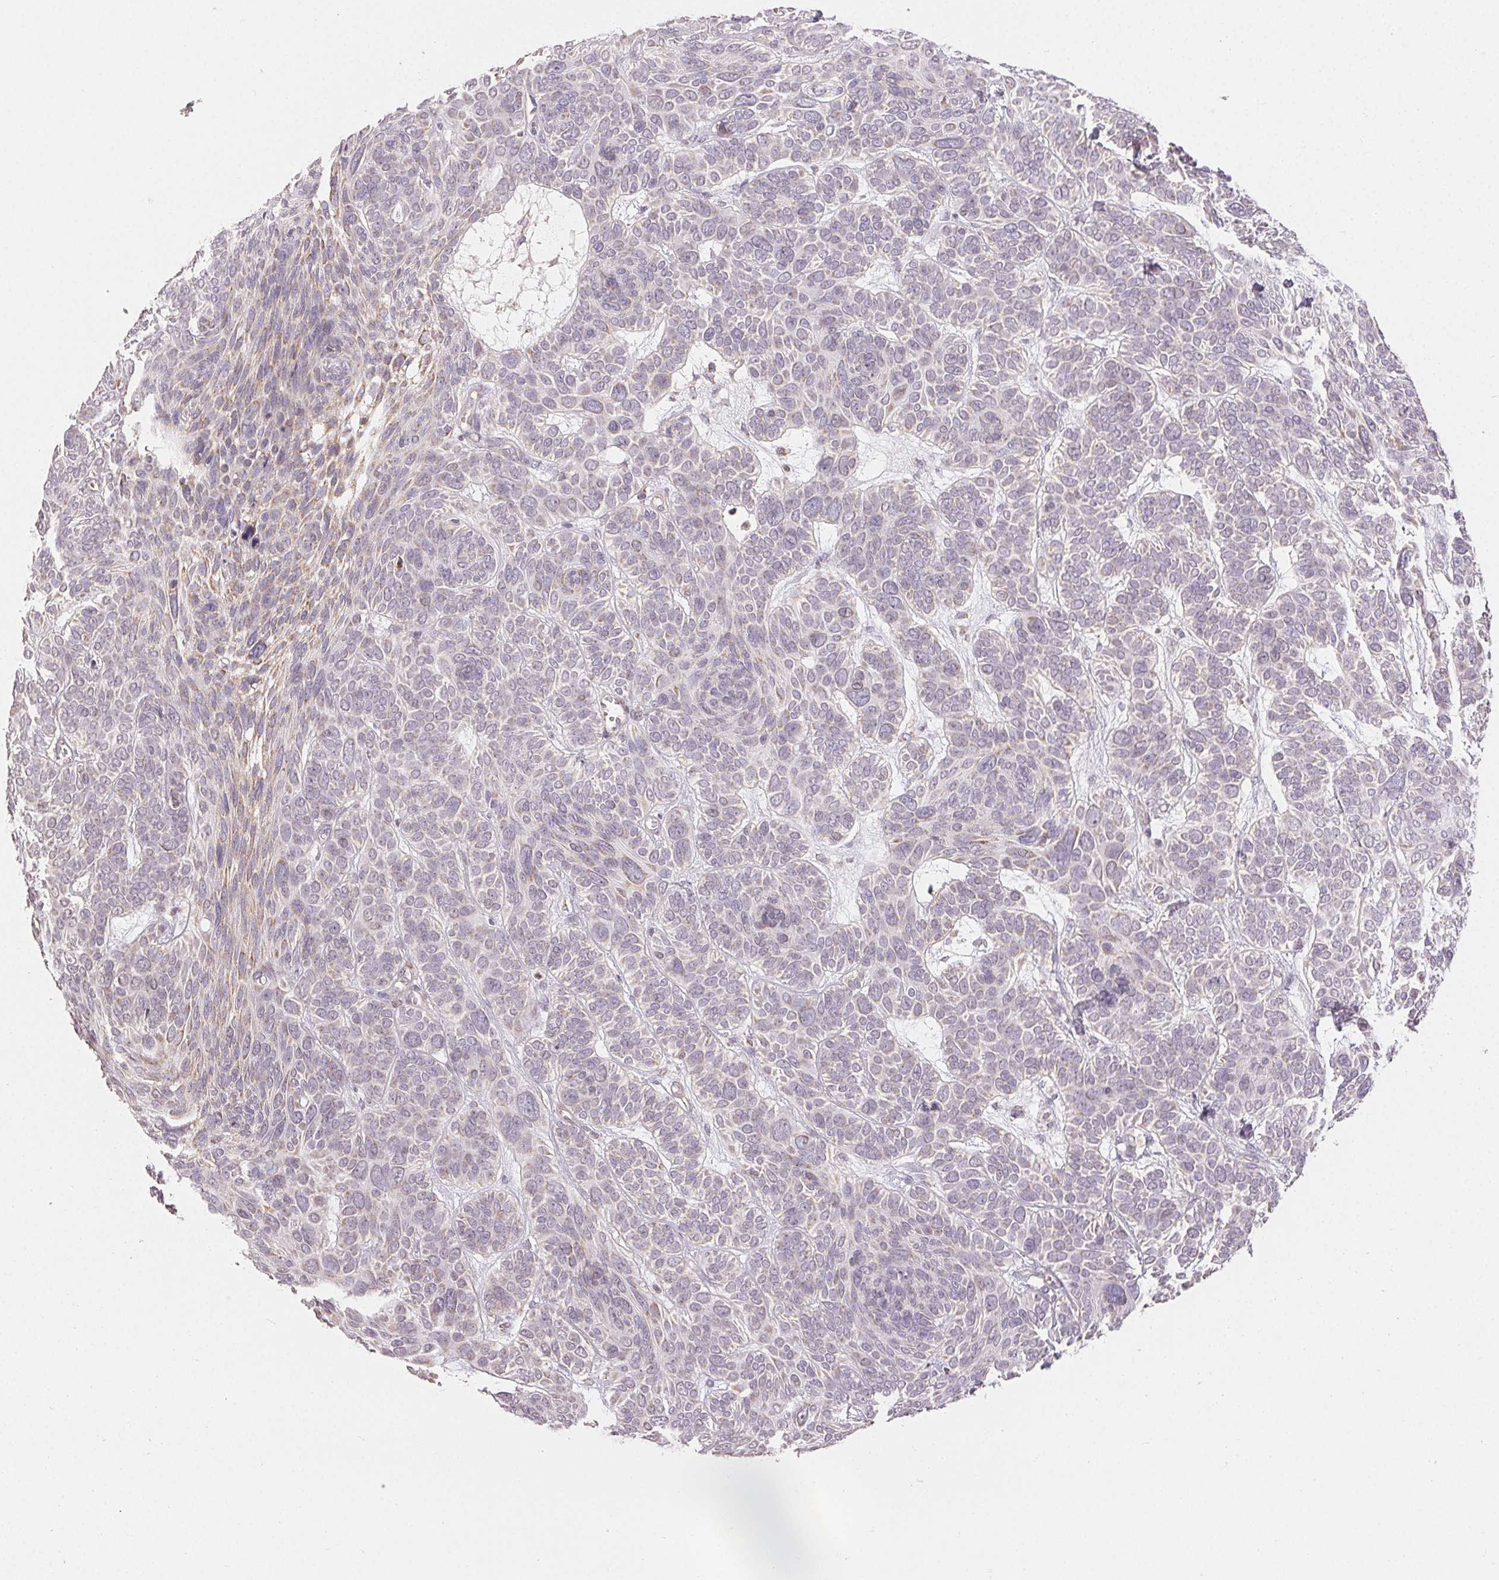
{"staining": {"intensity": "weak", "quantity": "<25%", "location": "cytoplasmic/membranous"}, "tissue": "skin cancer", "cell_type": "Tumor cells", "image_type": "cancer", "snomed": [{"axis": "morphology", "description": "Basal cell carcinoma"}, {"axis": "topography", "description": "Skin"}, {"axis": "topography", "description": "Skin of face"}], "caption": "Protein analysis of skin cancer (basal cell carcinoma) exhibits no significant positivity in tumor cells.", "gene": "CLASP1", "patient": {"sex": "male", "age": 73}}